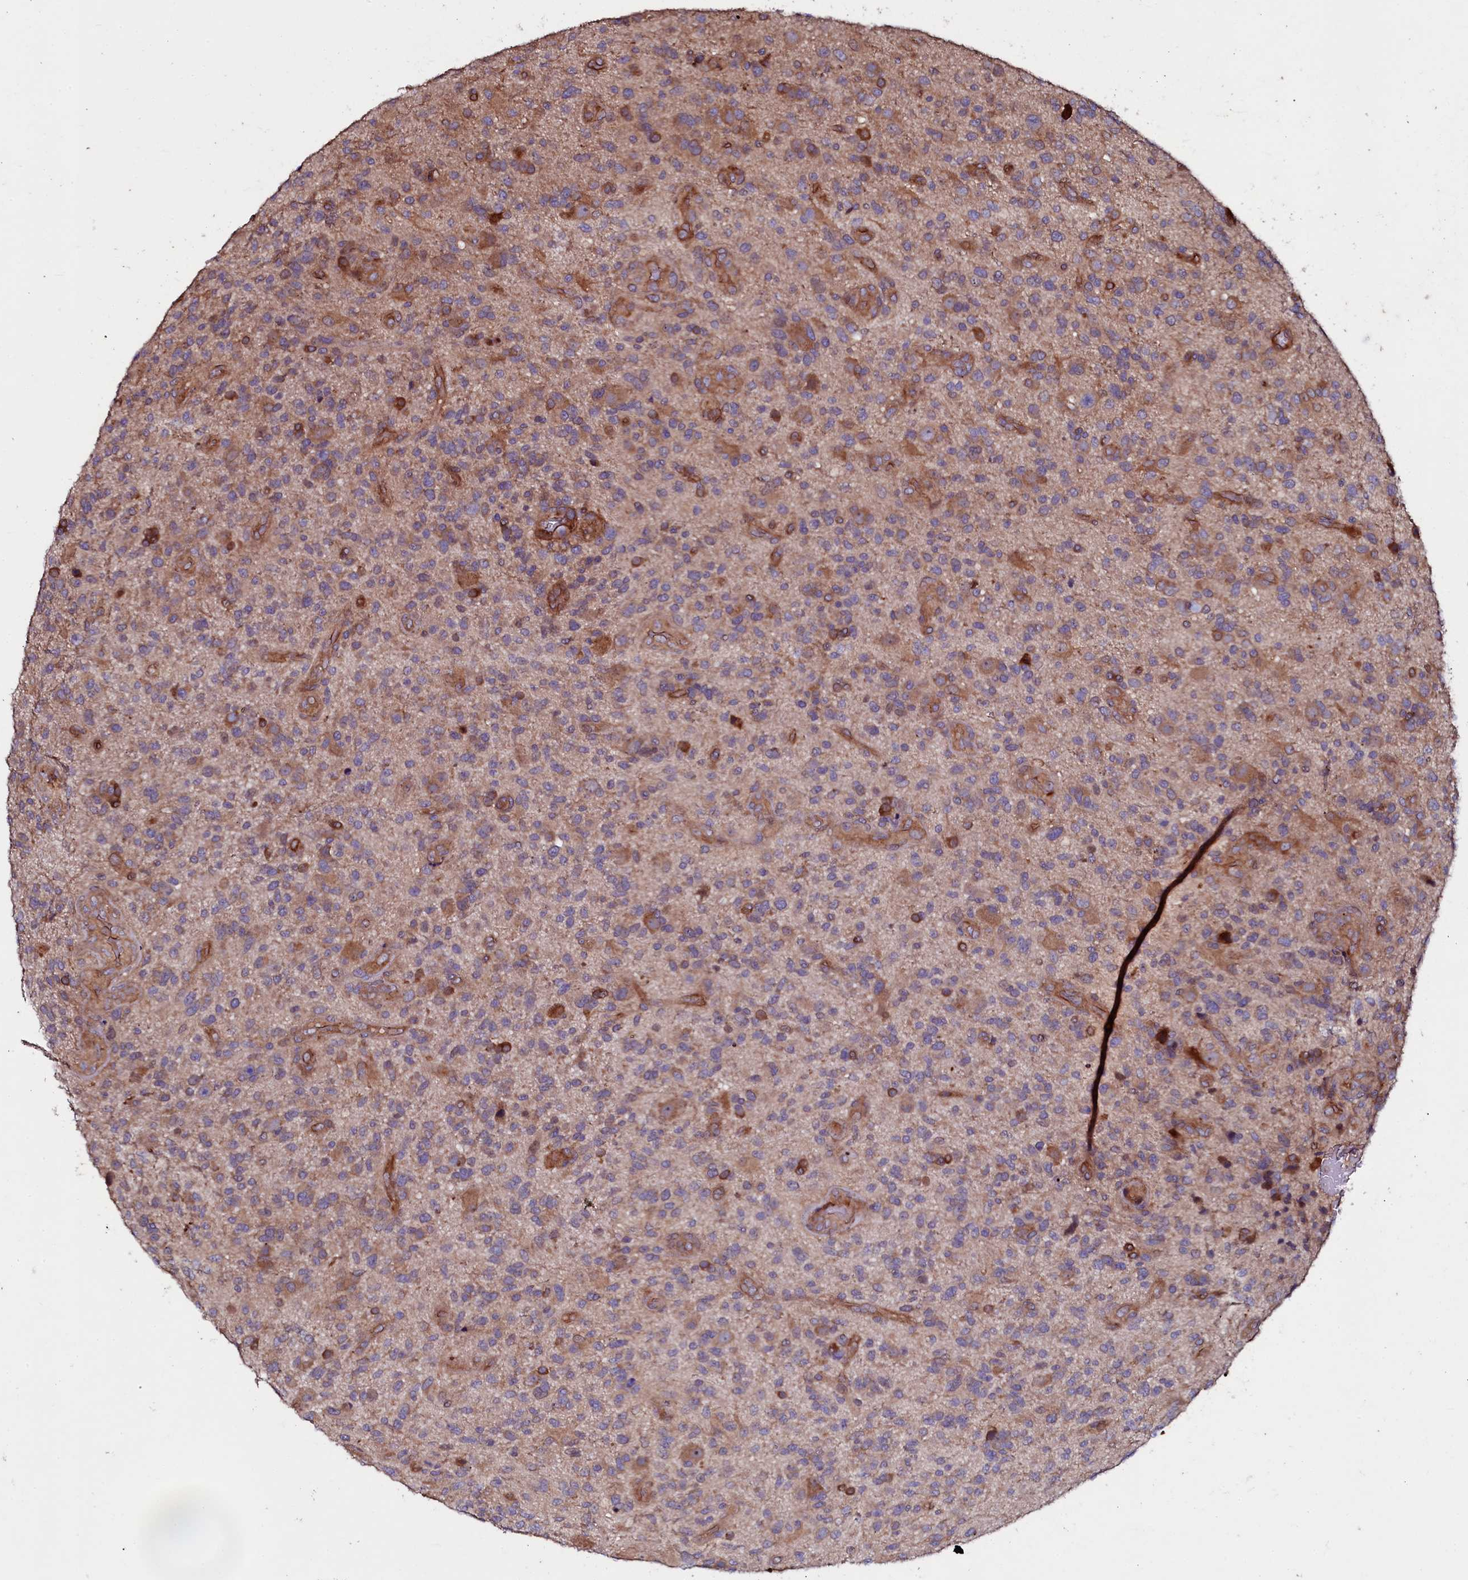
{"staining": {"intensity": "moderate", "quantity": "25%-75%", "location": "cytoplasmic/membranous"}, "tissue": "glioma", "cell_type": "Tumor cells", "image_type": "cancer", "snomed": [{"axis": "morphology", "description": "Glioma, malignant, High grade"}, {"axis": "topography", "description": "Brain"}], "caption": "IHC histopathology image of neoplastic tissue: malignant glioma (high-grade) stained using immunohistochemistry (IHC) displays medium levels of moderate protein expression localized specifically in the cytoplasmic/membranous of tumor cells, appearing as a cytoplasmic/membranous brown color.", "gene": "USPL1", "patient": {"sex": "male", "age": 47}}